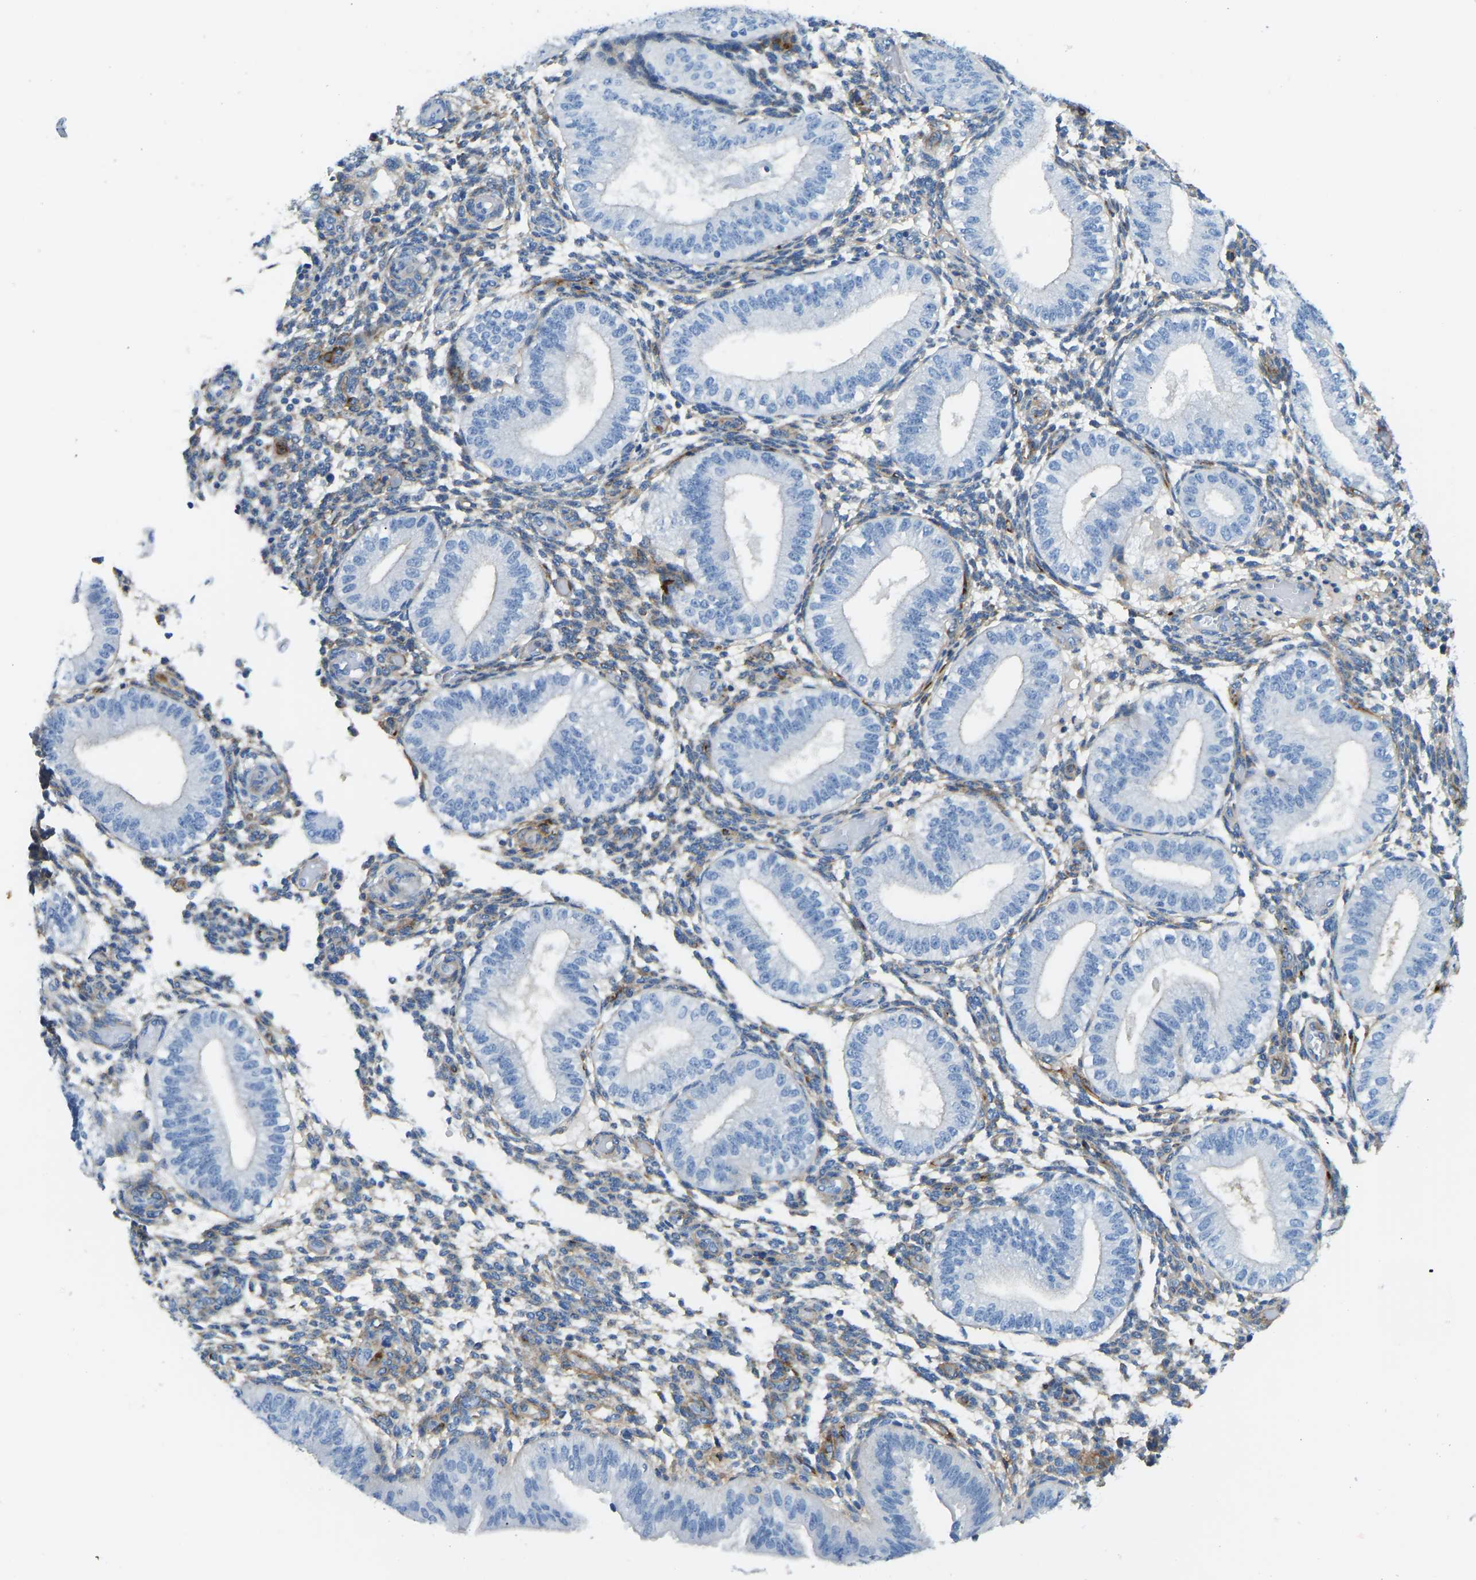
{"staining": {"intensity": "moderate", "quantity": "25%-75%", "location": "cytoplasmic/membranous"}, "tissue": "endometrium", "cell_type": "Cells in endometrial stroma", "image_type": "normal", "snomed": [{"axis": "morphology", "description": "Normal tissue, NOS"}, {"axis": "topography", "description": "Endometrium"}], "caption": "Protein expression analysis of unremarkable endometrium reveals moderate cytoplasmic/membranous expression in about 25%-75% of cells in endometrial stroma.", "gene": "COL15A1", "patient": {"sex": "female", "age": 39}}